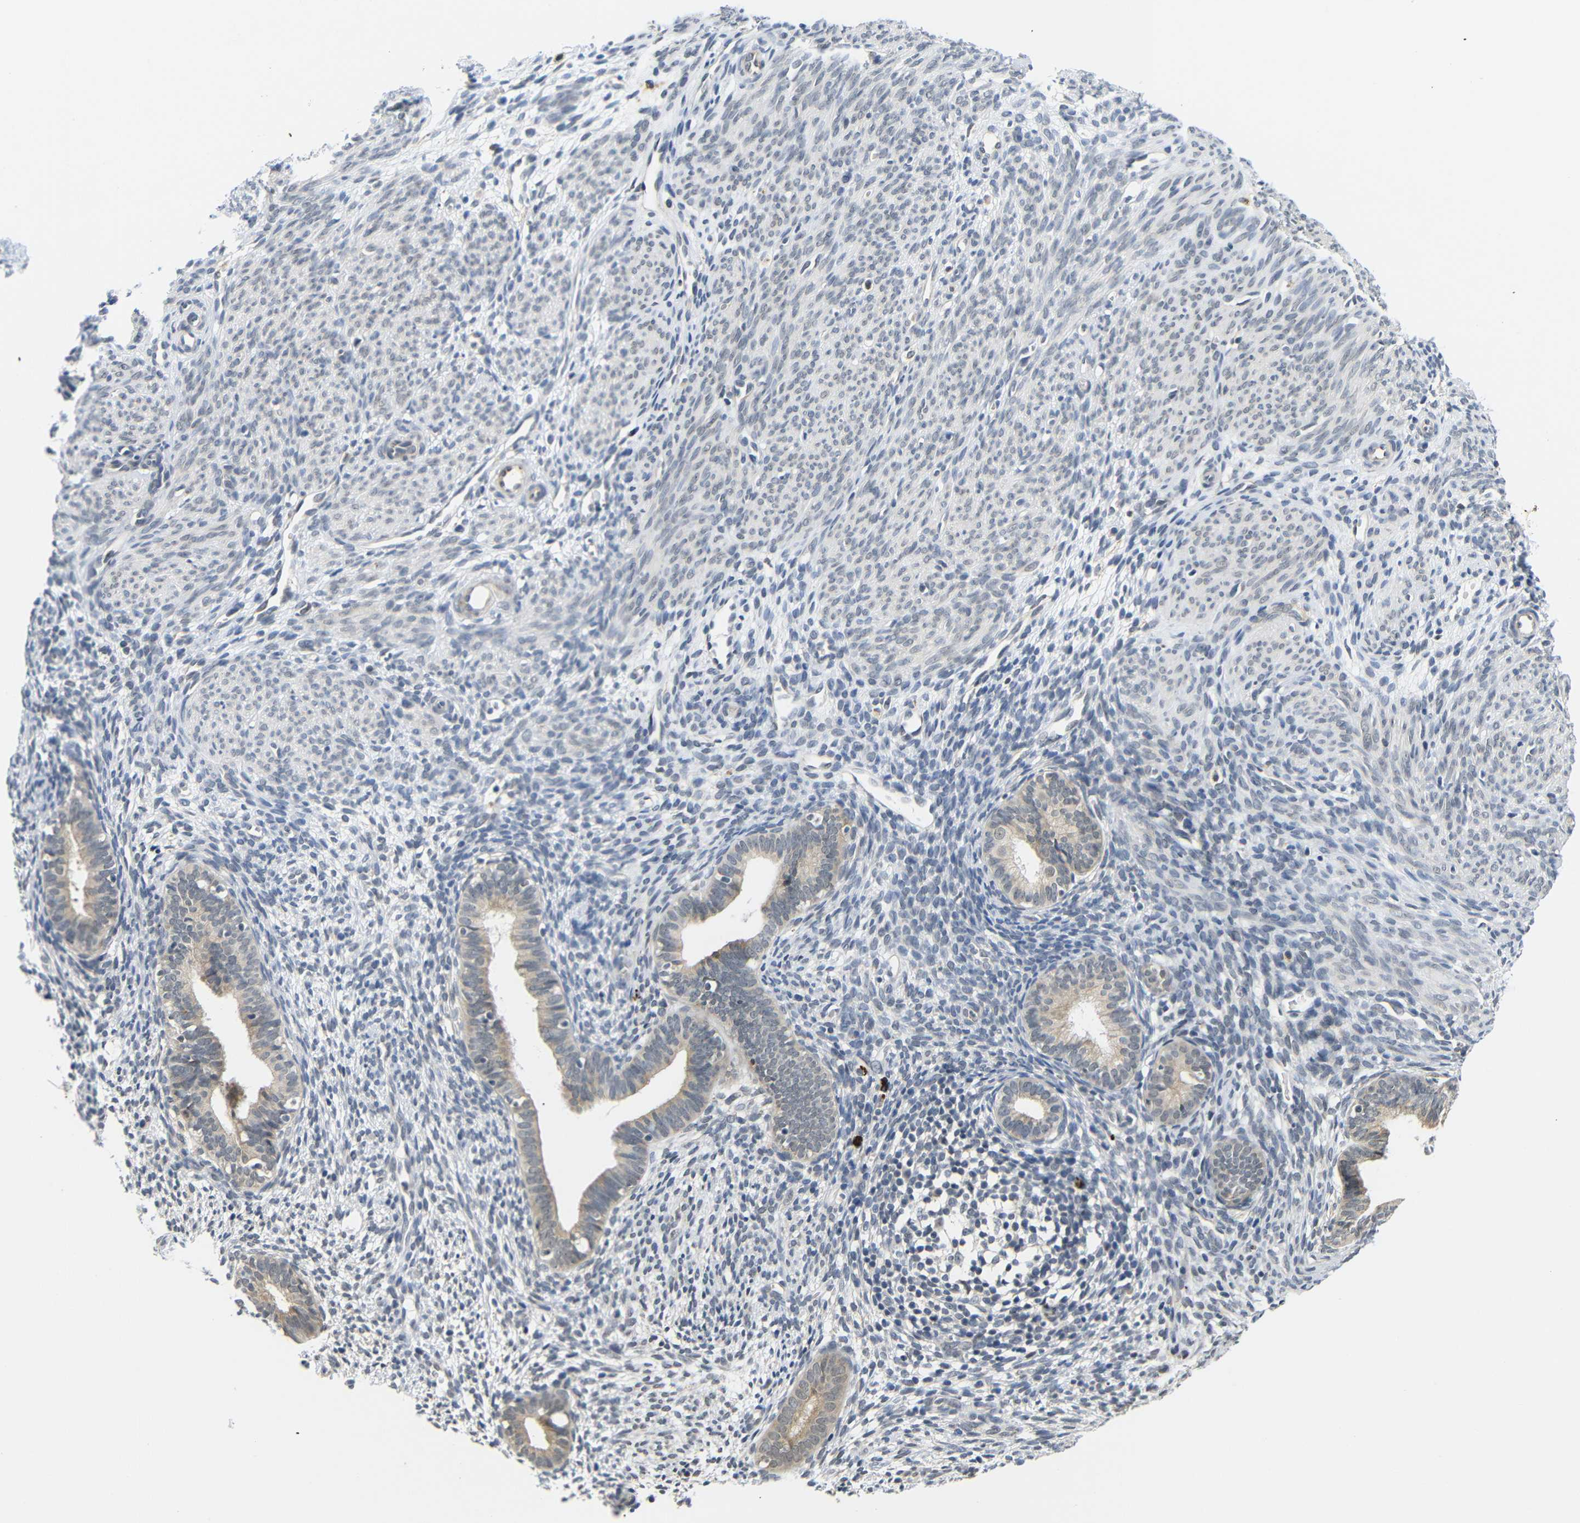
{"staining": {"intensity": "negative", "quantity": "none", "location": "none"}, "tissue": "endometrium", "cell_type": "Cells in endometrial stroma", "image_type": "normal", "snomed": [{"axis": "morphology", "description": "Normal tissue, NOS"}, {"axis": "morphology", "description": "Adenocarcinoma, NOS"}, {"axis": "topography", "description": "Endometrium"}, {"axis": "topography", "description": "Ovary"}], "caption": "High magnification brightfield microscopy of normal endometrium stained with DAB (3,3'-diaminobenzidine) (brown) and counterstained with hematoxylin (blue): cells in endometrial stroma show no significant expression.", "gene": "GJA5", "patient": {"sex": "female", "age": 68}}